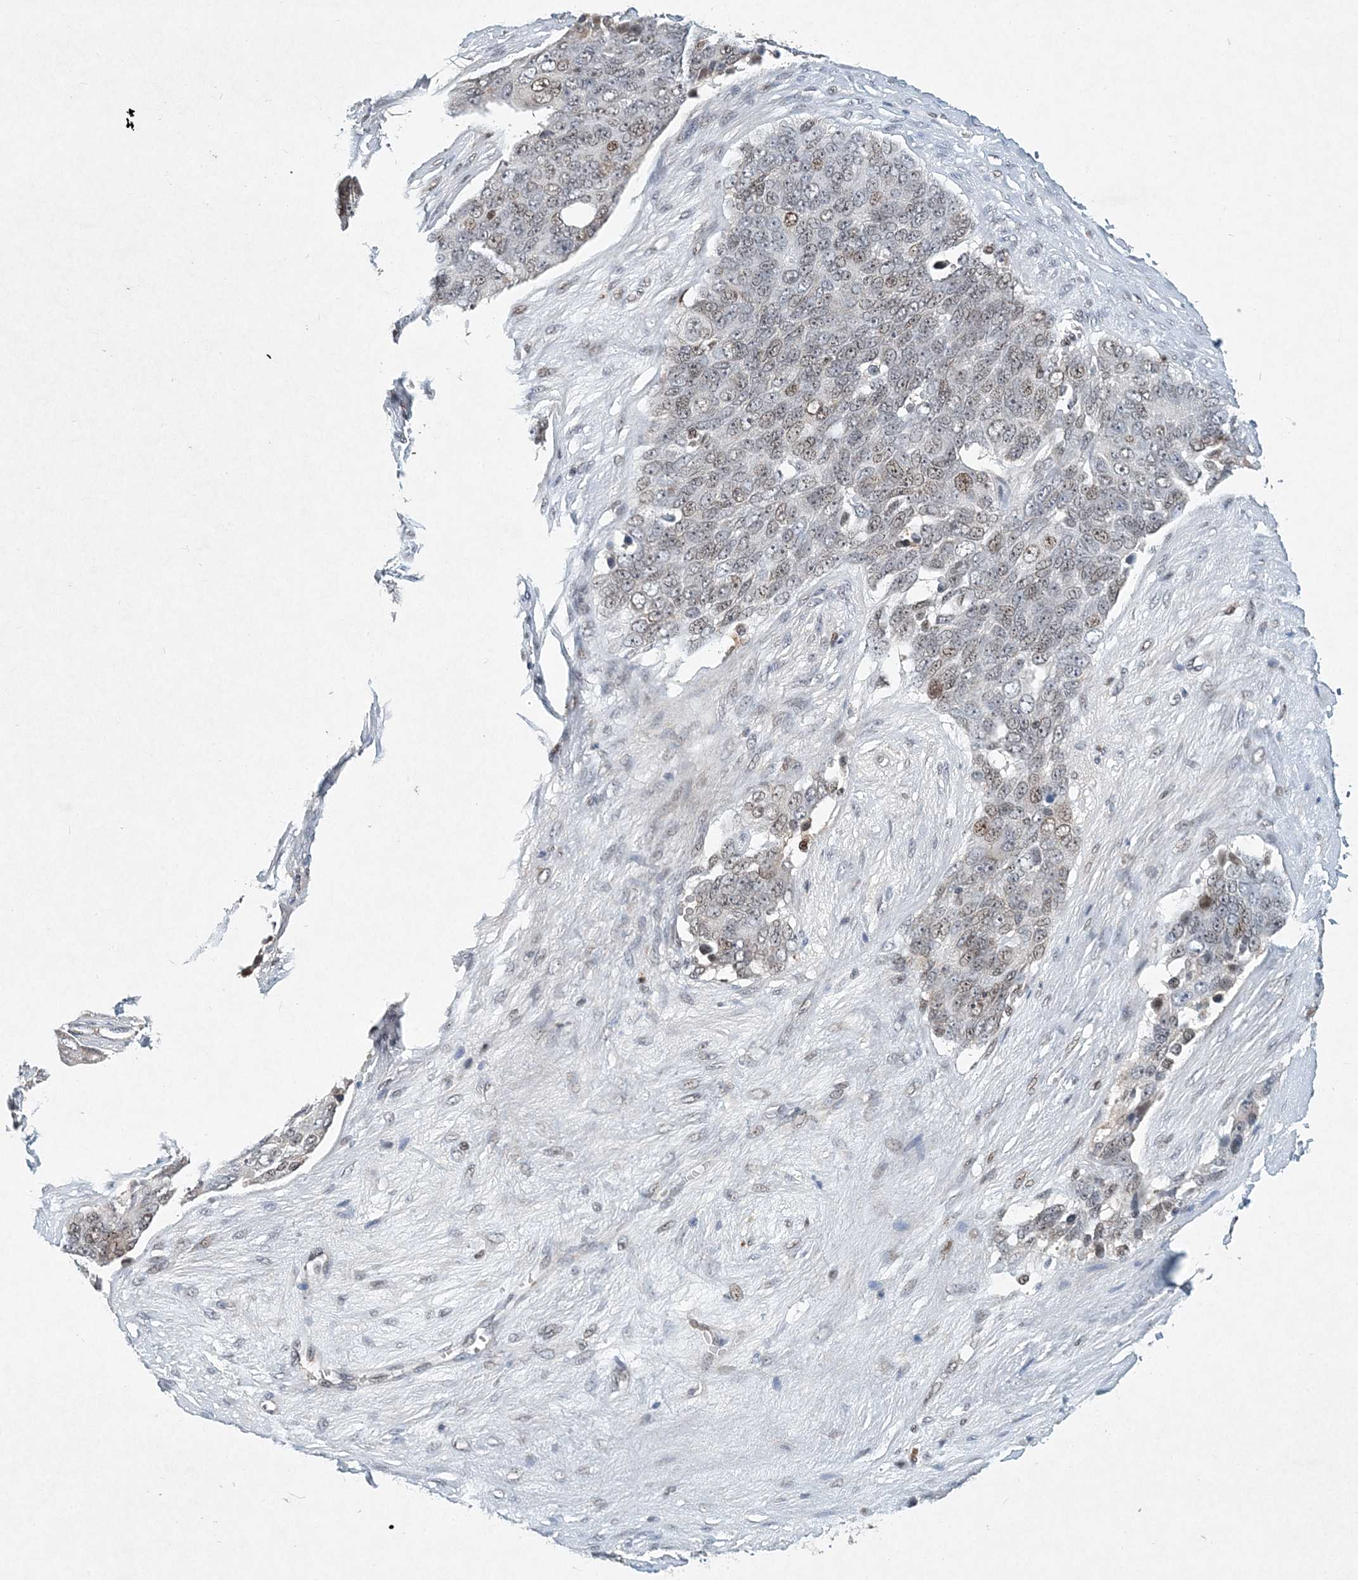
{"staining": {"intensity": "weak", "quantity": "<25%", "location": "nuclear"}, "tissue": "ovarian cancer", "cell_type": "Tumor cells", "image_type": "cancer", "snomed": [{"axis": "morphology", "description": "Carcinoma, endometroid"}, {"axis": "topography", "description": "Ovary"}], "caption": "This is an immunohistochemistry (IHC) image of endometroid carcinoma (ovarian). There is no staining in tumor cells.", "gene": "KPNA4", "patient": {"sex": "female", "age": 51}}